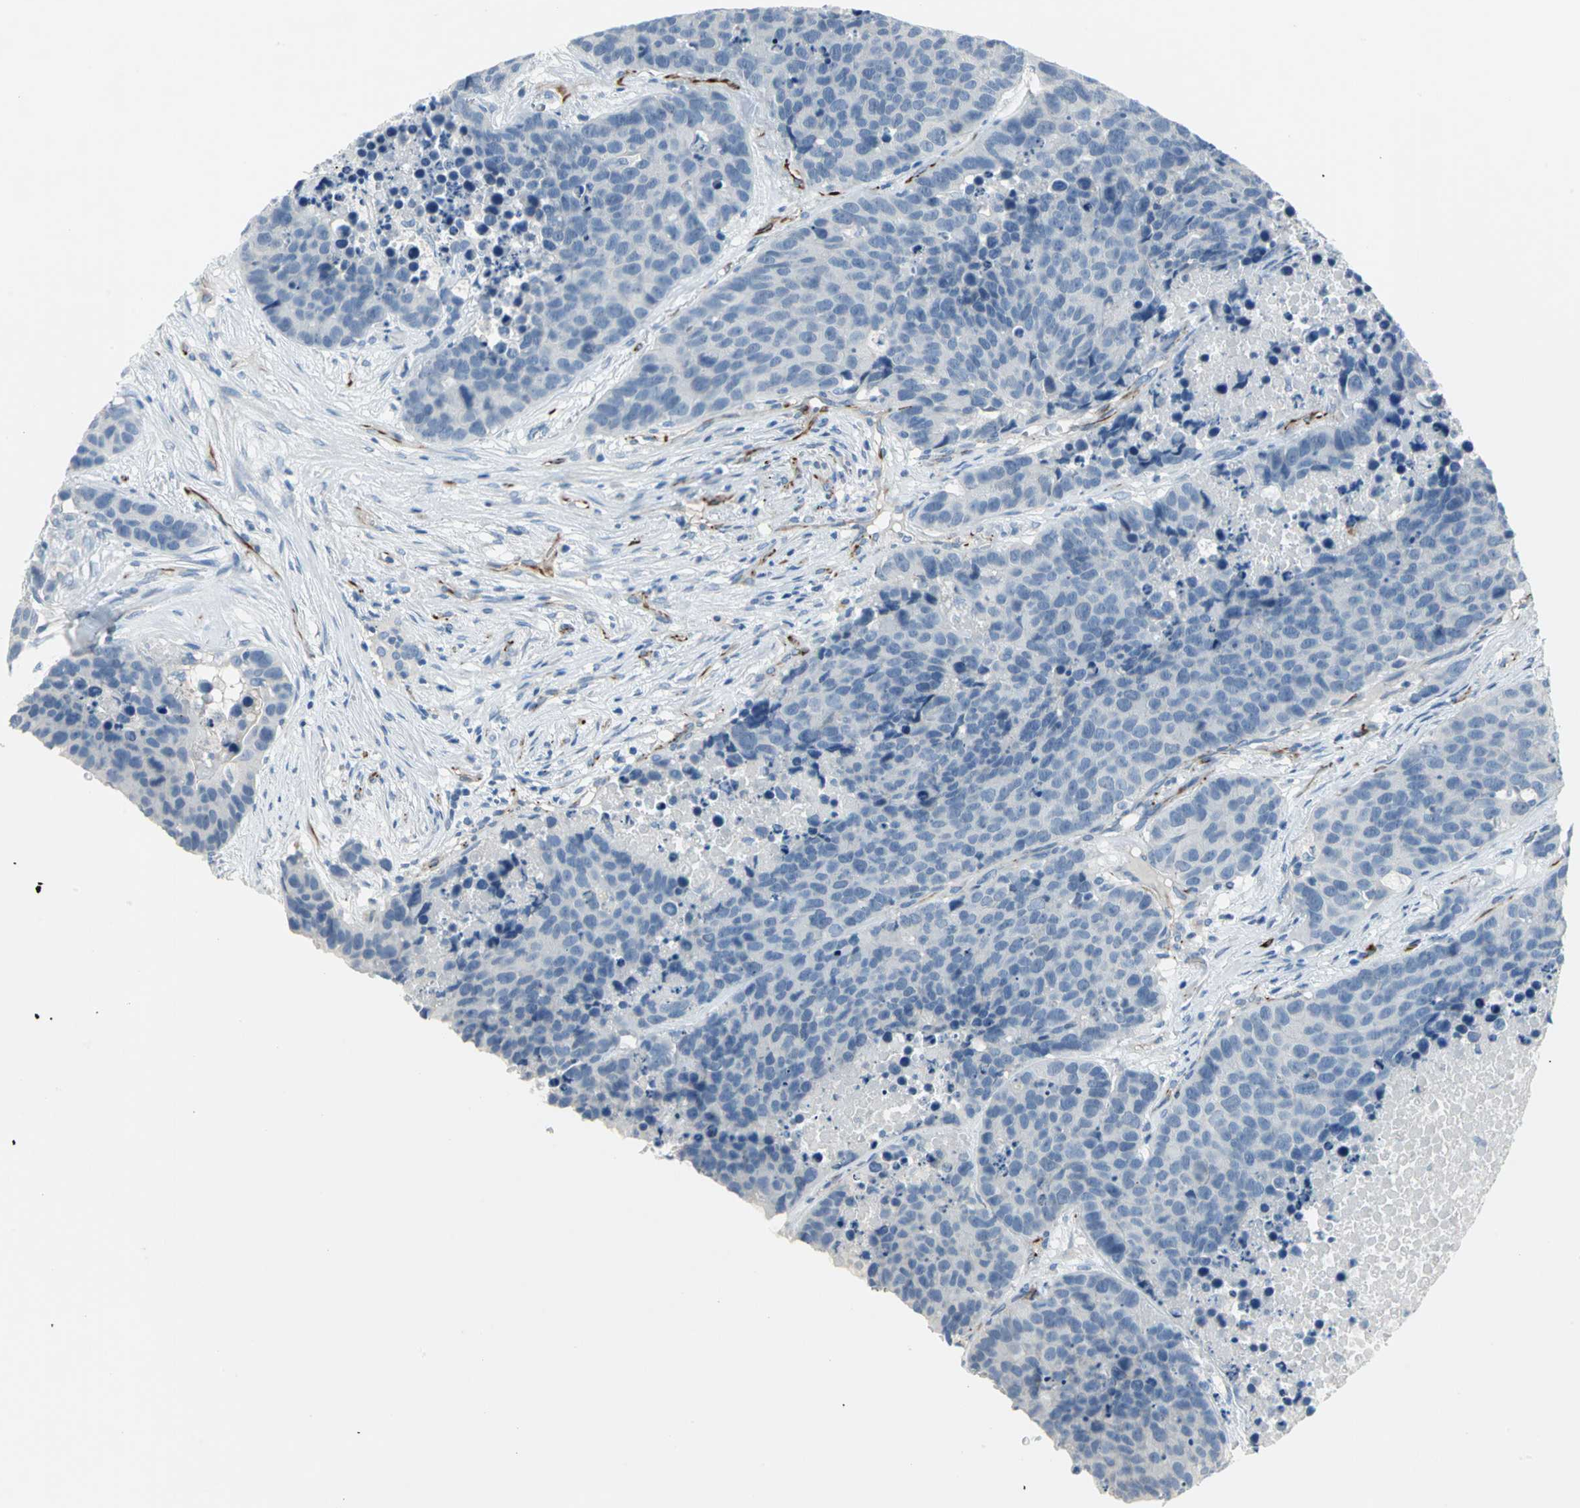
{"staining": {"intensity": "negative", "quantity": "none", "location": "none"}, "tissue": "carcinoid", "cell_type": "Tumor cells", "image_type": "cancer", "snomed": [{"axis": "morphology", "description": "Carcinoid, malignant, NOS"}, {"axis": "topography", "description": "Lung"}], "caption": "A photomicrograph of human carcinoid (malignant) is negative for staining in tumor cells. (Immunohistochemistry, brightfield microscopy, high magnification).", "gene": "ALOX15", "patient": {"sex": "male", "age": 60}}